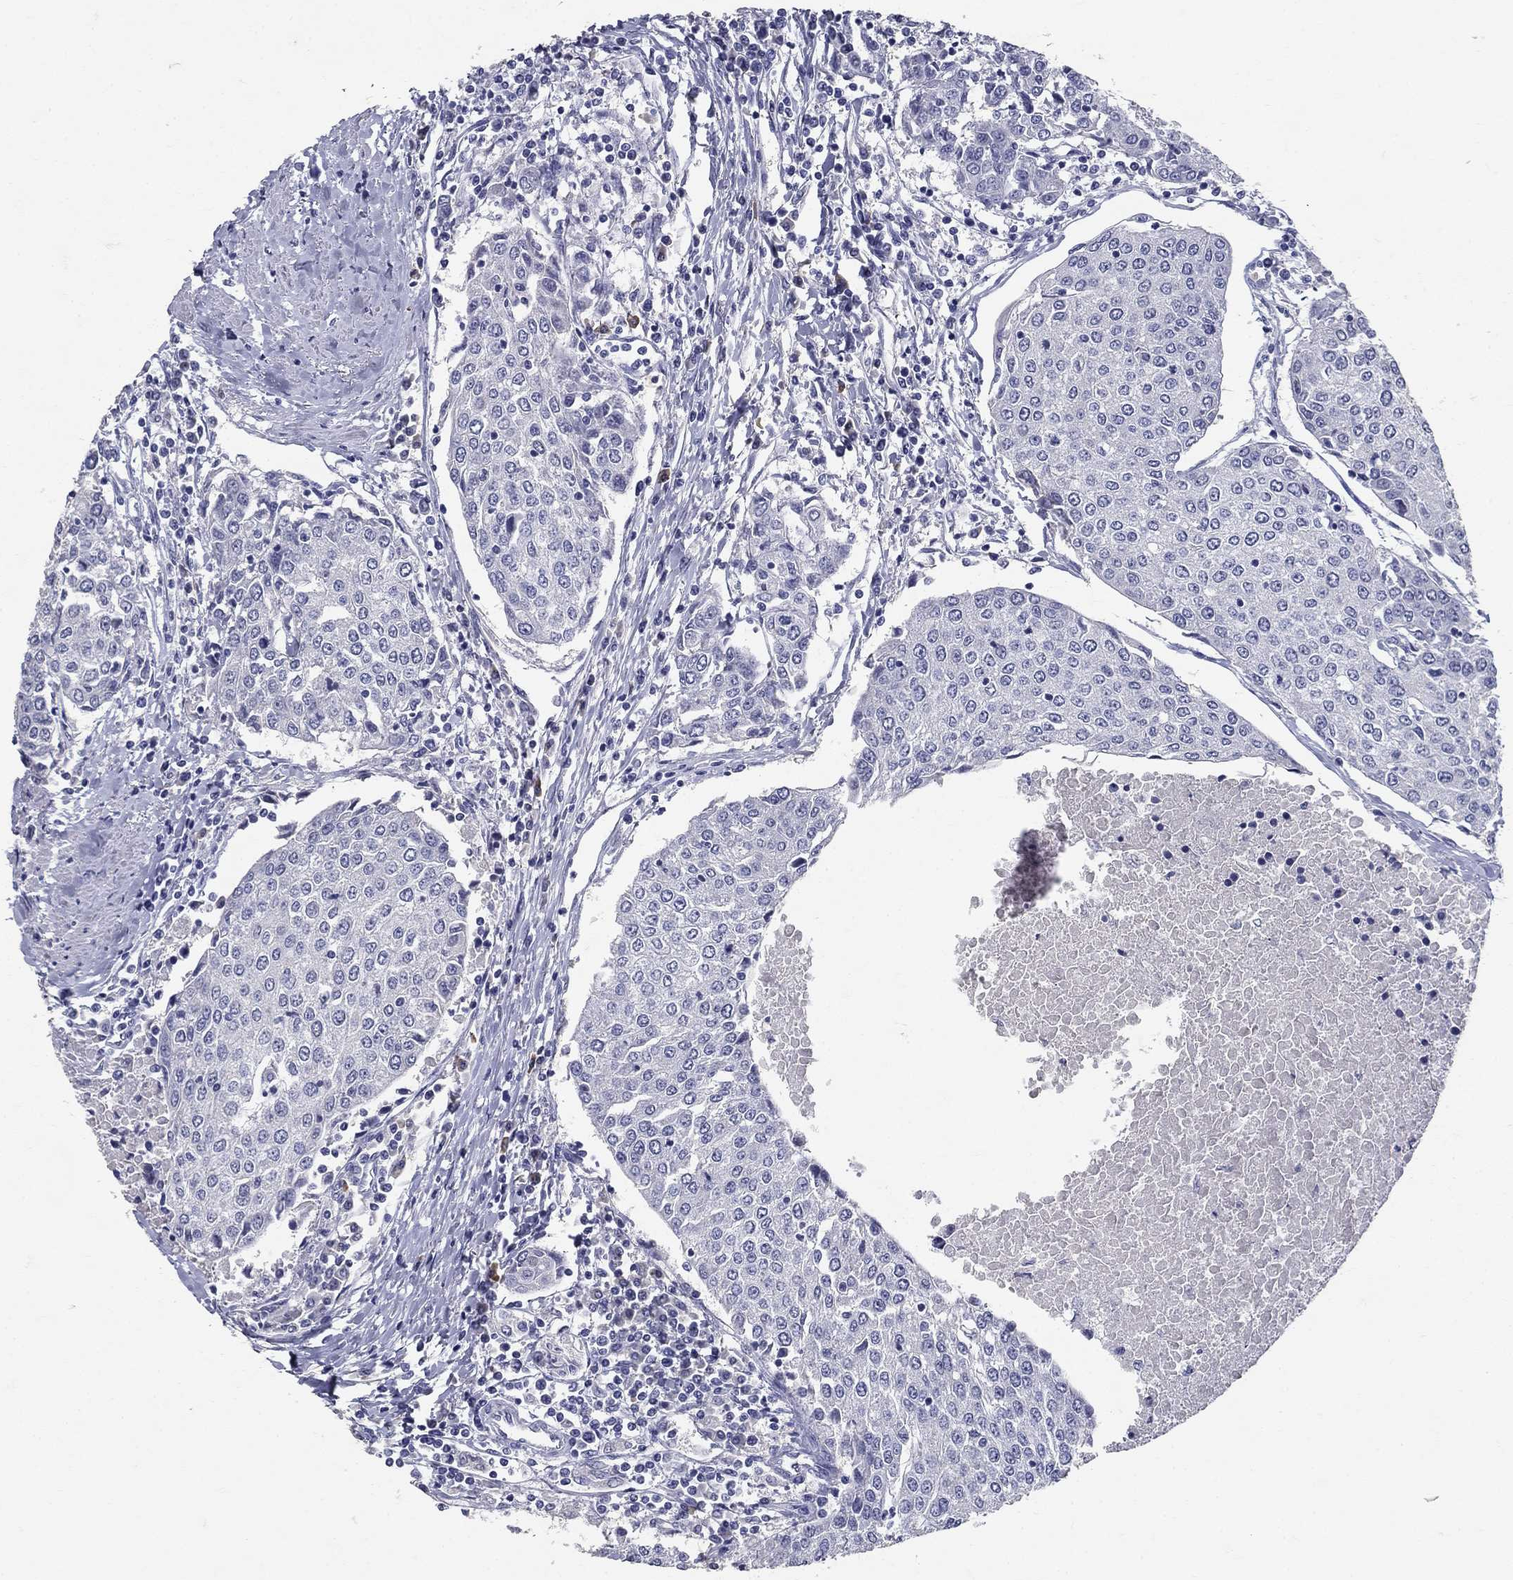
{"staining": {"intensity": "negative", "quantity": "none", "location": "none"}, "tissue": "urothelial cancer", "cell_type": "Tumor cells", "image_type": "cancer", "snomed": [{"axis": "morphology", "description": "Urothelial carcinoma, High grade"}, {"axis": "topography", "description": "Urinary bladder"}], "caption": "Urothelial carcinoma (high-grade) was stained to show a protein in brown. There is no significant positivity in tumor cells.", "gene": "POMC", "patient": {"sex": "female", "age": 85}}